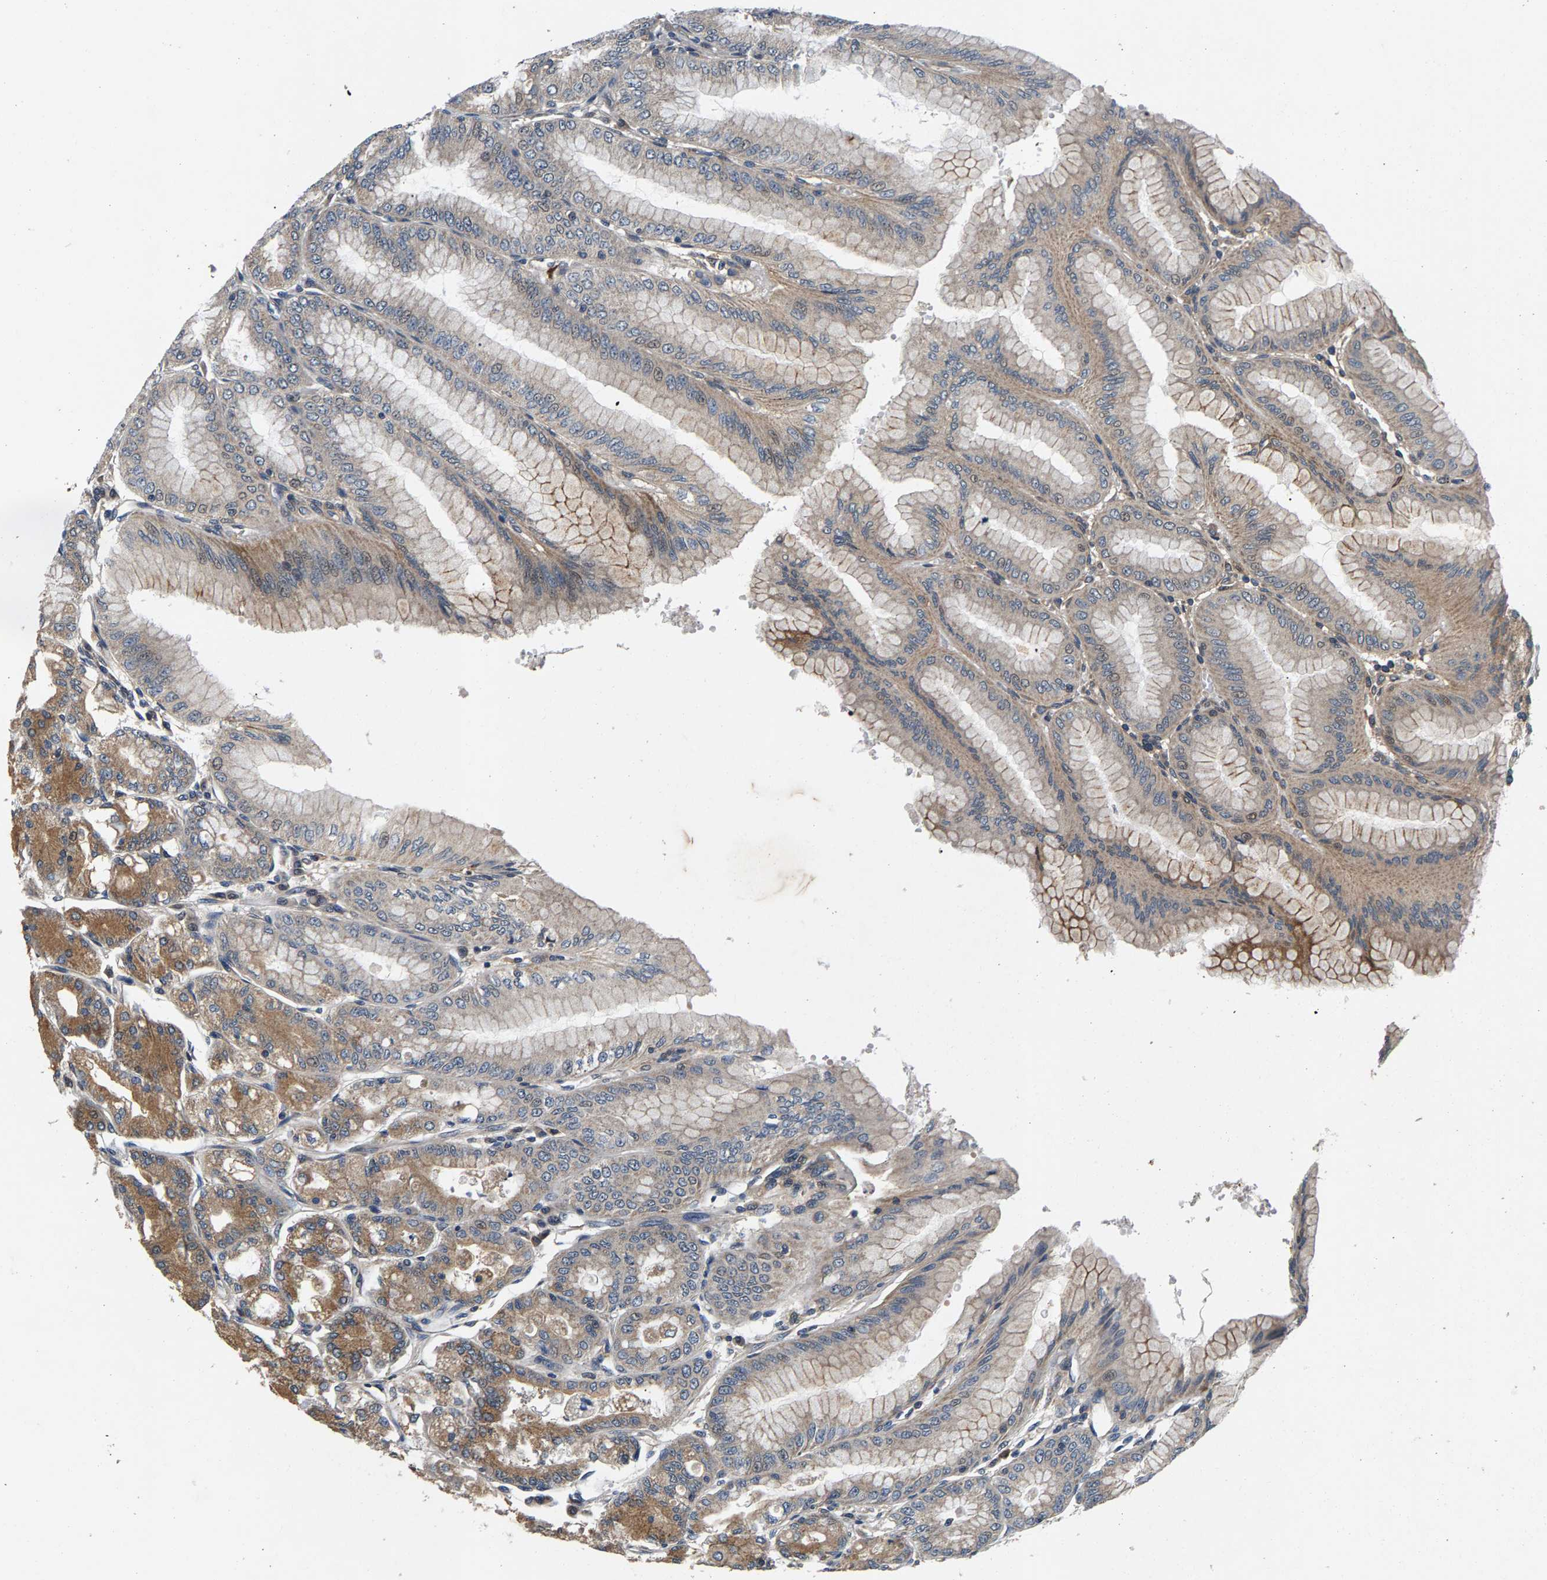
{"staining": {"intensity": "moderate", "quantity": ">75%", "location": "cytoplasmic/membranous"}, "tissue": "stomach", "cell_type": "Glandular cells", "image_type": "normal", "snomed": [{"axis": "morphology", "description": "Normal tissue, NOS"}, {"axis": "topography", "description": "Stomach, lower"}], "caption": "High-power microscopy captured an immunohistochemistry histopathology image of normal stomach, revealing moderate cytoplasmic/membranous staining in about >75% of glandular cells. (Brightfield microscopy of DAB IHC at high magnification).", "gene": "FAM78A", "patient": {"sex": "male", "age": 71}}